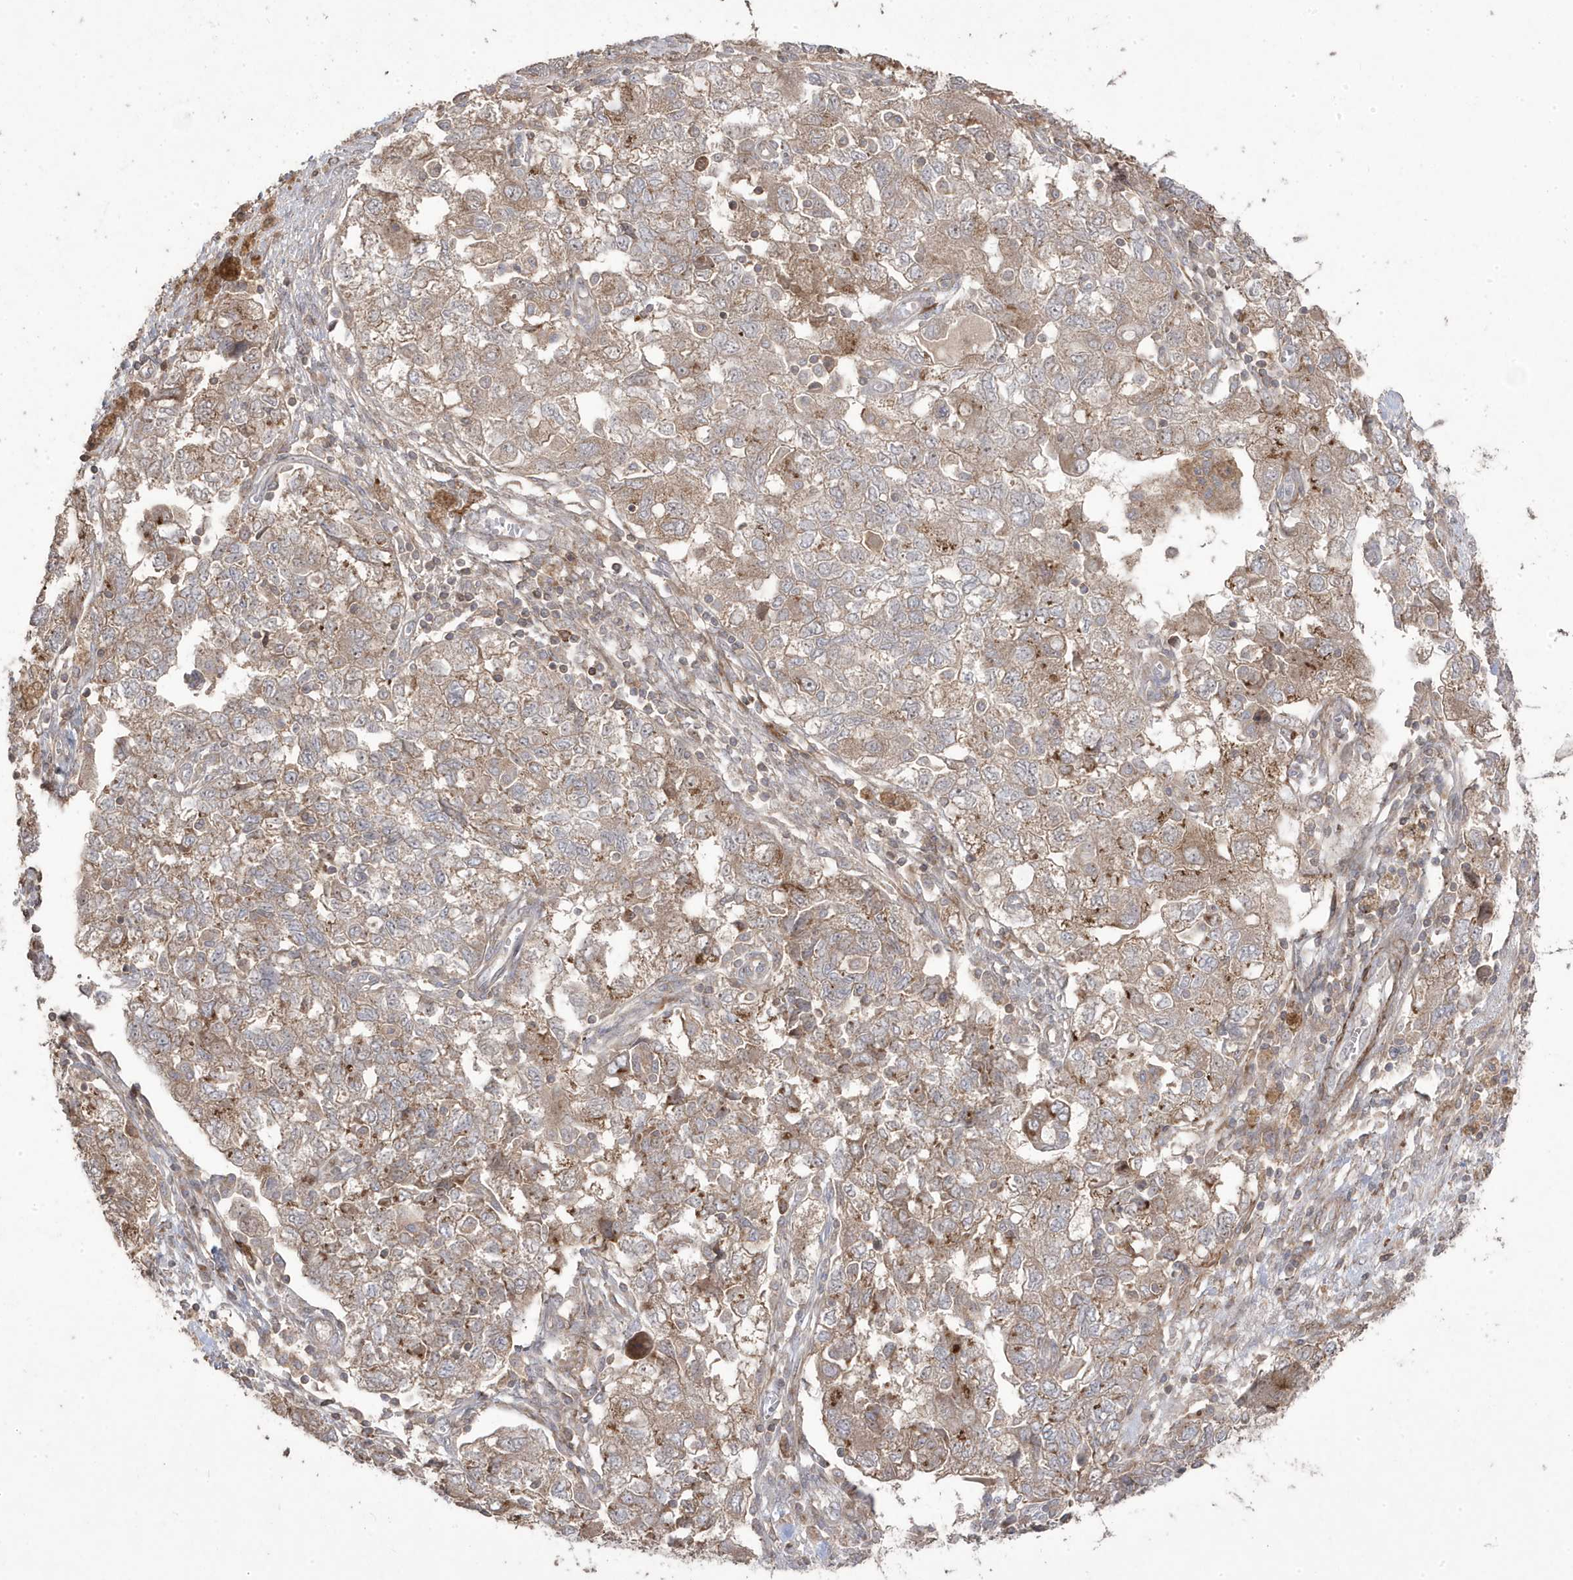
{"staining": {"intensity": "moderate", "quantity": "<25%", "location": "cytoplasmic/membranous"}, "tissue": "ovarian cancer", "cell_type": "Tumor cells", "image_type": "cancer", "snomed": [{"axis": "morphology", "description": "Carcinoma, NOS"}, {"axis": "morphology", "description": "Cystadenocarcinoma, serous, NOS"}, {"axis": "topography", "description": "Ovary"}], "caption": "The image demonstrates immunohistochemical staining of ovarian carcinoma. There is moderate cytoplasmic/membranous expression is present in about <25% of tumor cells.", "gene": "CETN3", "patient": {"sex": "female", "age": 69}}